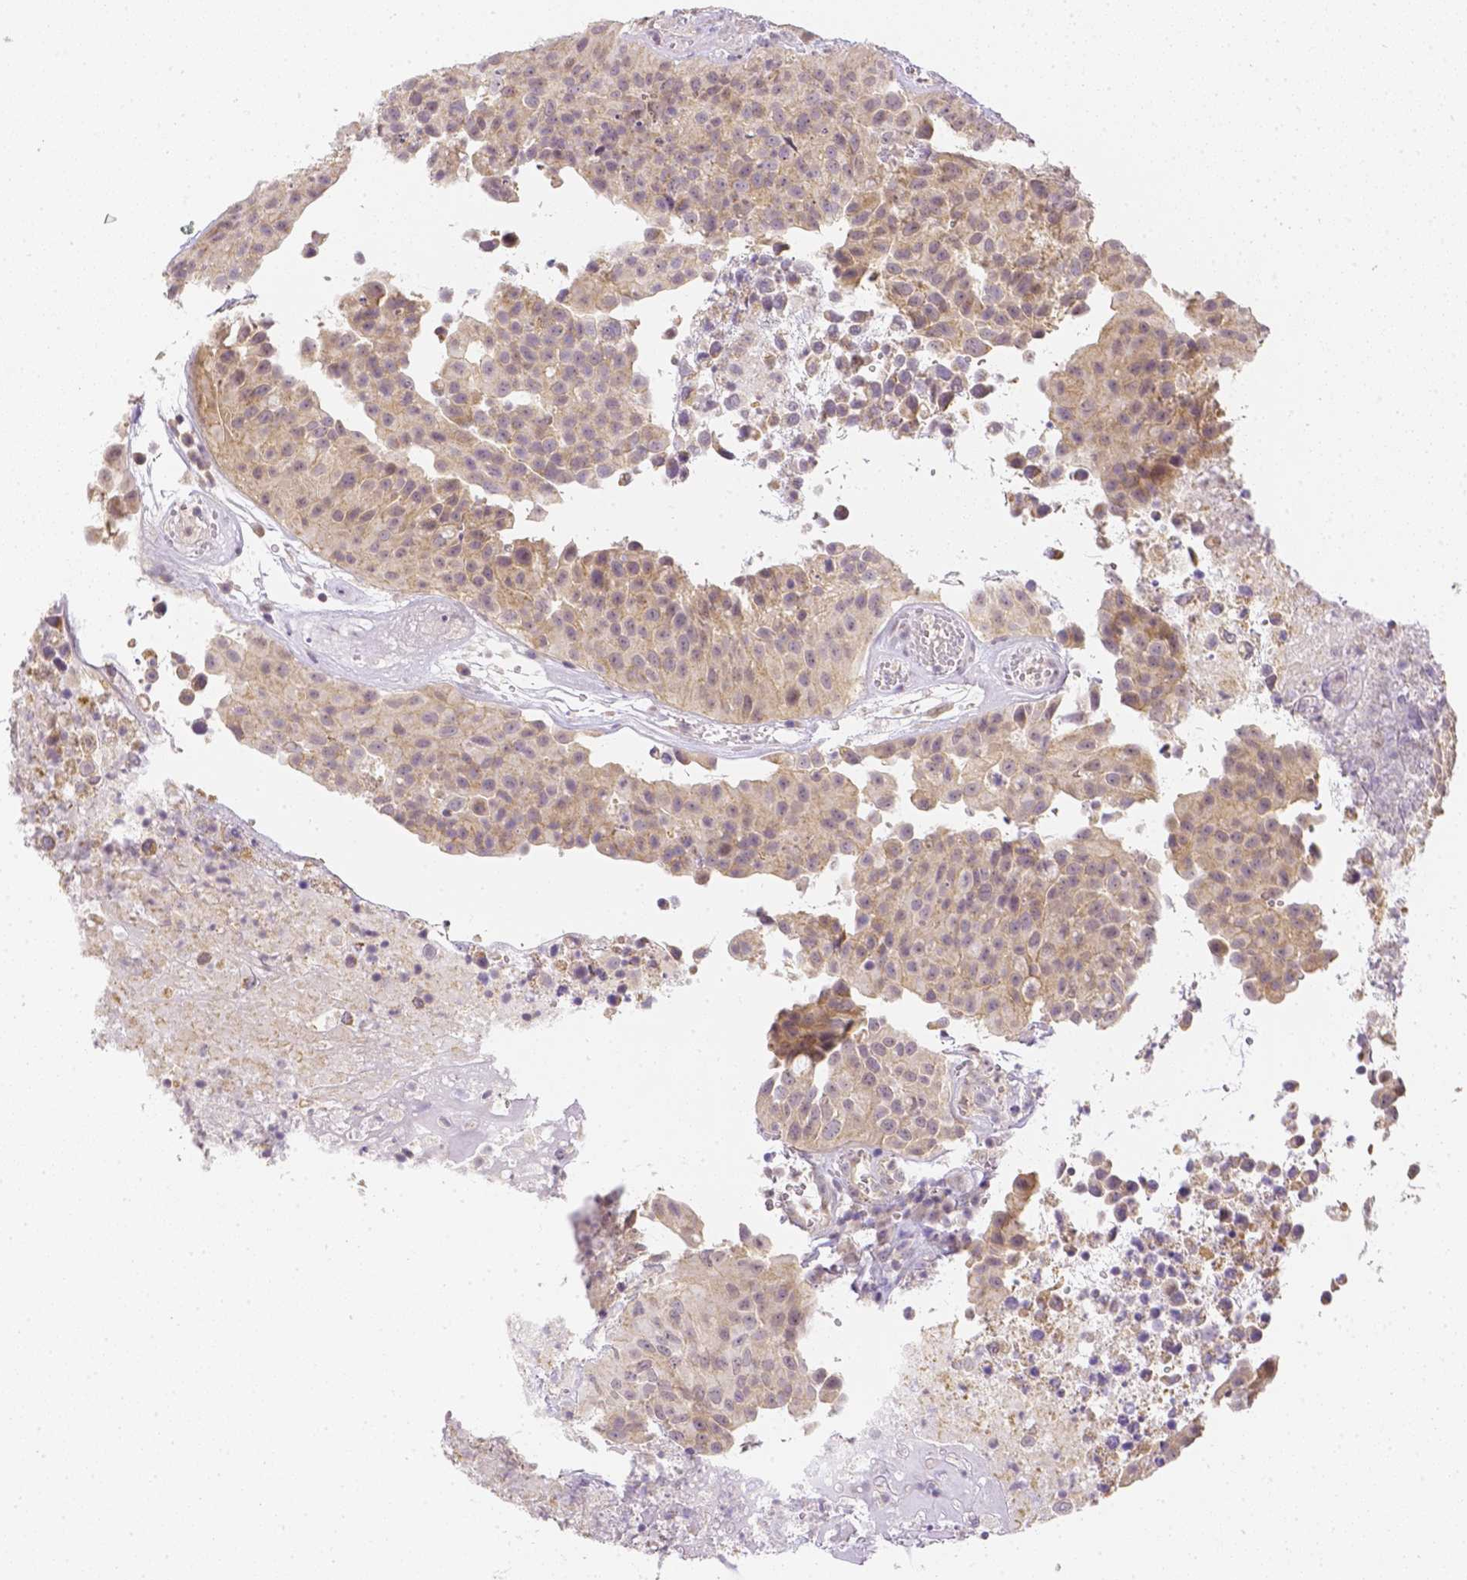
{"staining": {"intensity": "weak", "quantity": "25%-75%", "location": "cytoplasmic/membranous"}, "tissue": "urothelial cancer", "cell_type": "Tumor cells", "image_type": "cancer", "snomed": [{"axis": "morphology", "description": "Urothelial carcinoma, Low grade"}, {"axis": "topography", "description": "Urinary bladder"}], "caption": "Immunohistochemical staining of human urothelial carcinoma (low-grade) shows weak cytoplasmic/membranous protein staining in approximately 25%-75% of tumor cells.", "gene": "ZNF280B", "patient": {"sex": "male", "age": 76}}